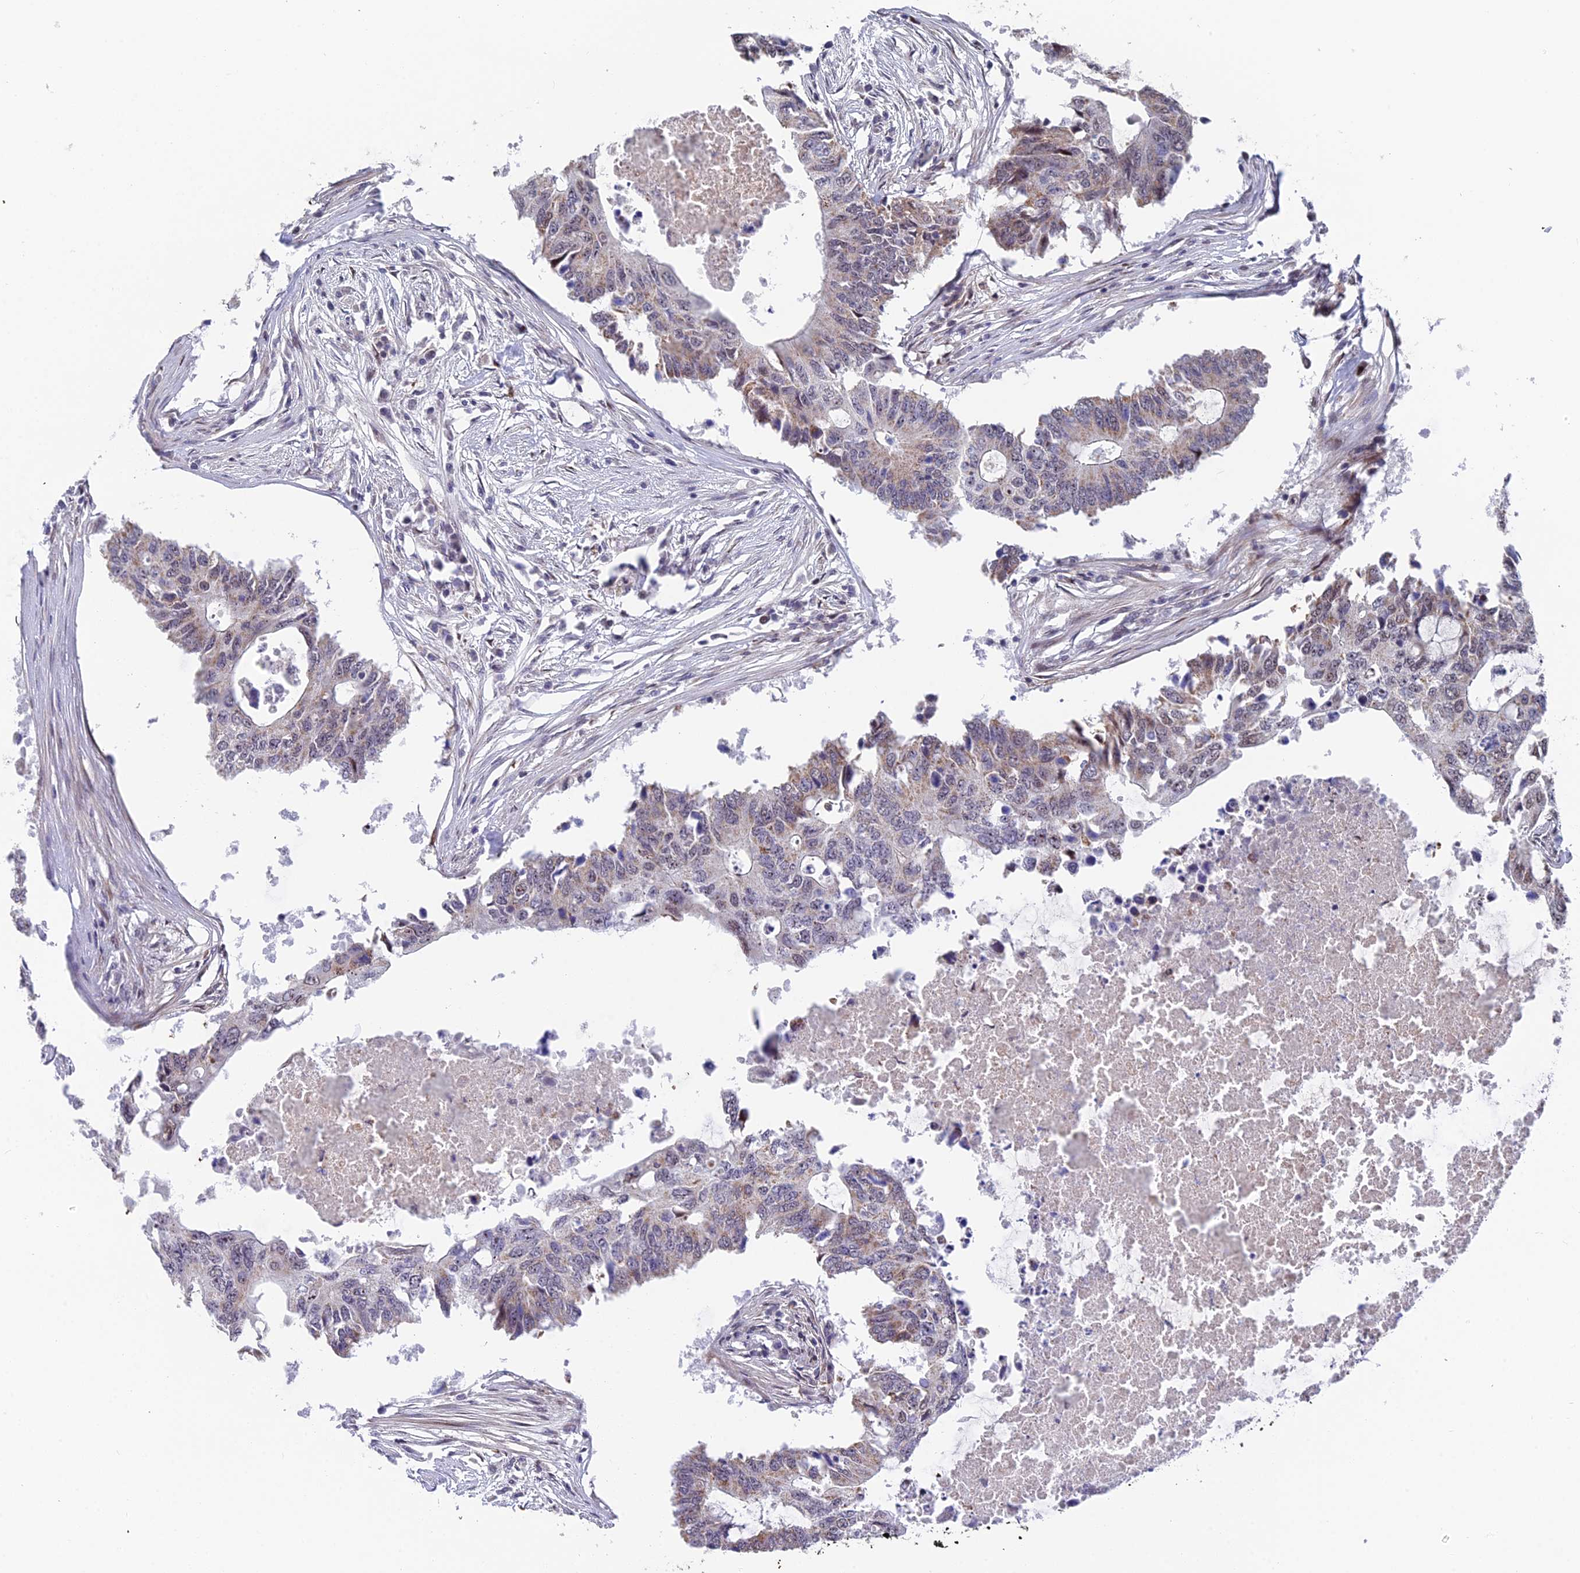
{"staining": {"intensity": "weak", "quantity": "25%-75%", "location": "cytoplasmic/membranous"}, "tissue": "colorectal cancer", "cell_type": "Tumor cells", "image_type": "cancer", "snomed": [{"axis": "morphology", "description": "Adenocarcinoma, NOS"}, {"axis": "topography", "description": "Colon"}], "caption": "About 25%-75% of tumor cells in human adenocarcinoma (colorectal) reveal weak cytoplasmic/membranous protein staining as visualized by brown immunohistochemical staining.", "gene": "XKR9", "patient": {"sex": "male", "age": 71}}